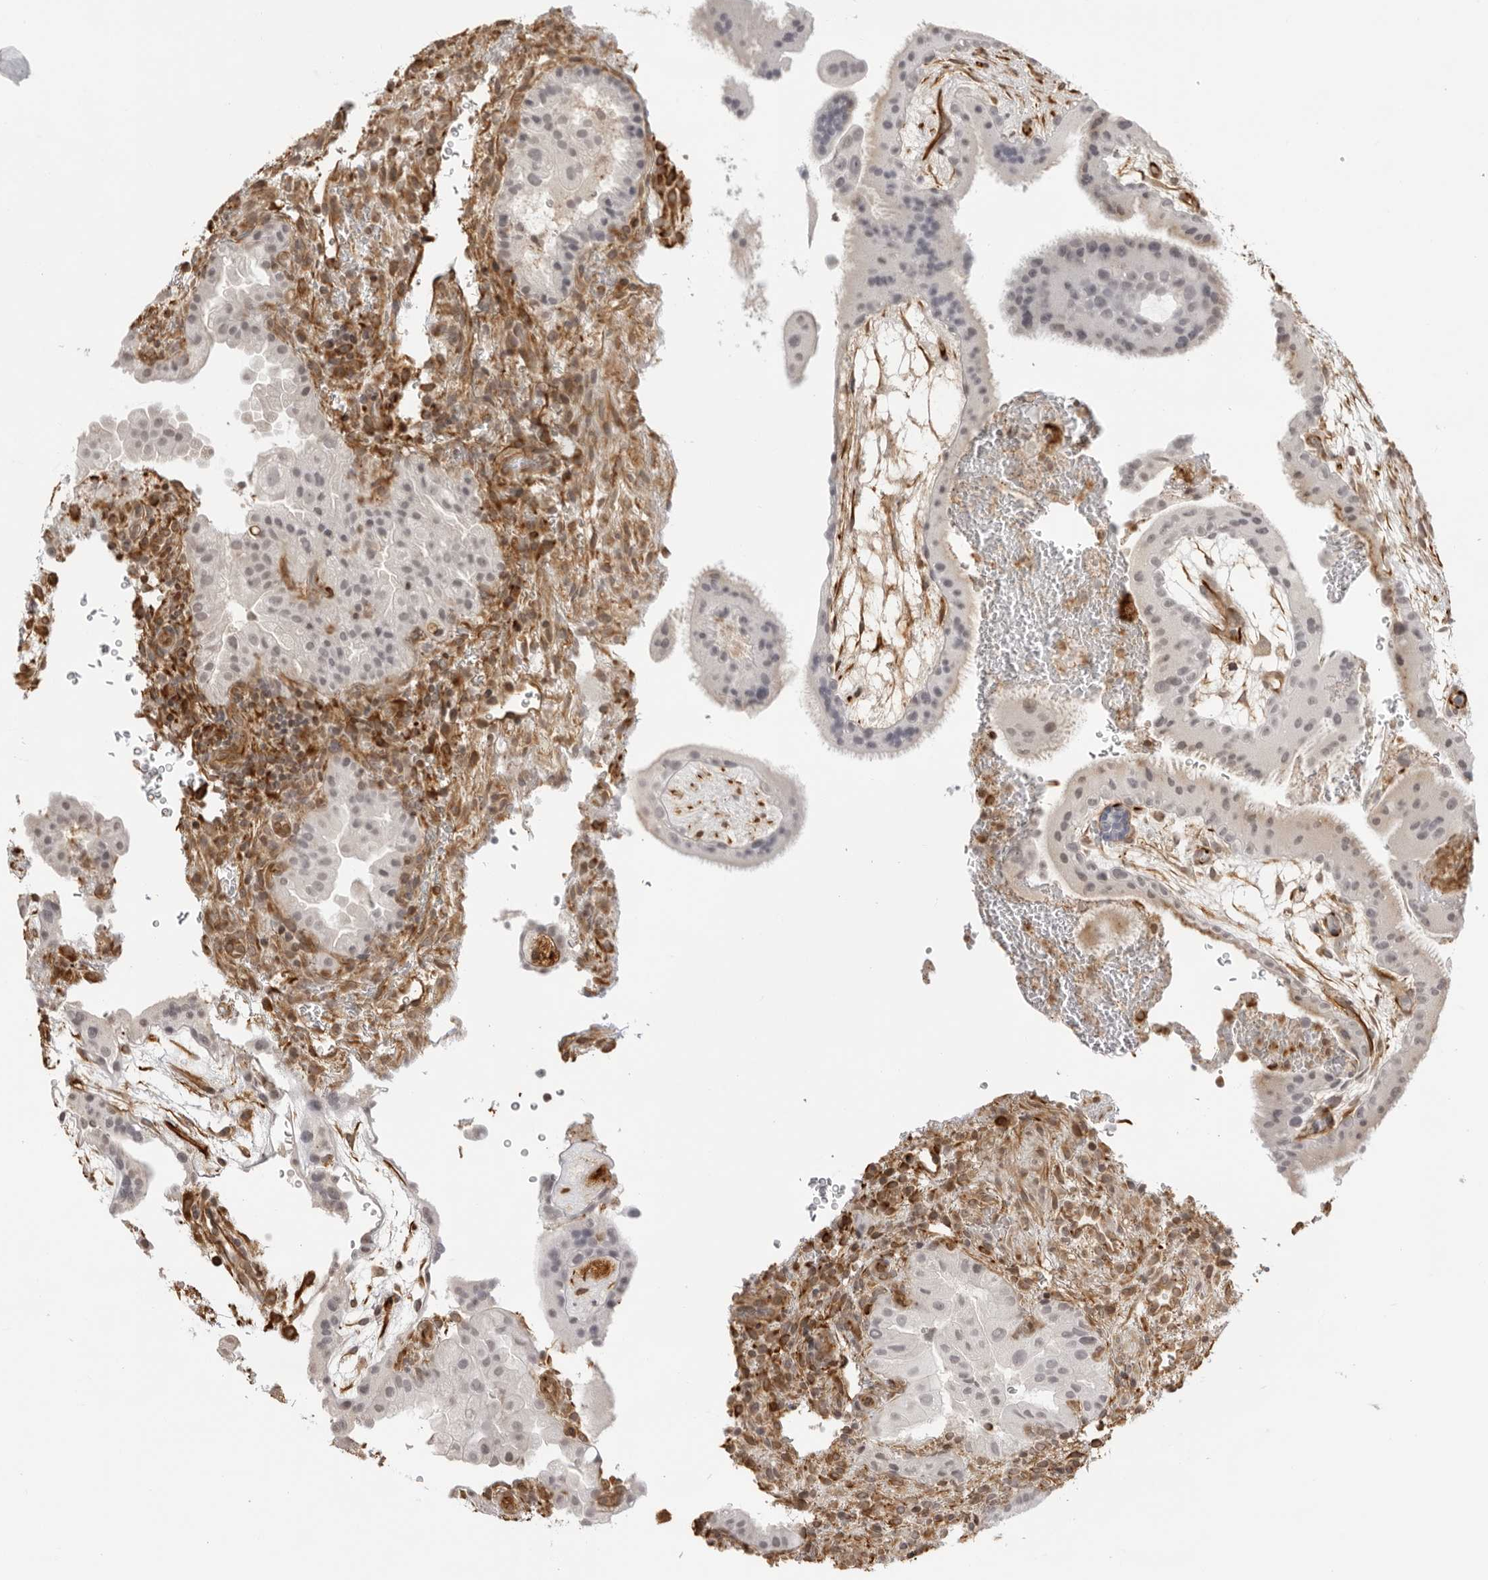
{"staining": {"intensity": "negative", "quantity": "none", "location": "none"}, "tissue": "placenta", "cell_type": "Decidual cells", "image_type": "normal", "snomed": [{"axis": "morphology", "description": "Normal tissue, NOS"}, {"axis": "topography", "description": "Placenta"}], "caption": "Immunohistochemistry (IHC) histopathology image of normal placenta: human placenta stained with DAB (3,3'-diaminobenzidine) displays no significant protein expression in decidual cells. Nuclei are stained in blue.", "gene": "DYNLT5", "patient": {"sex": "female", "age": 19}}